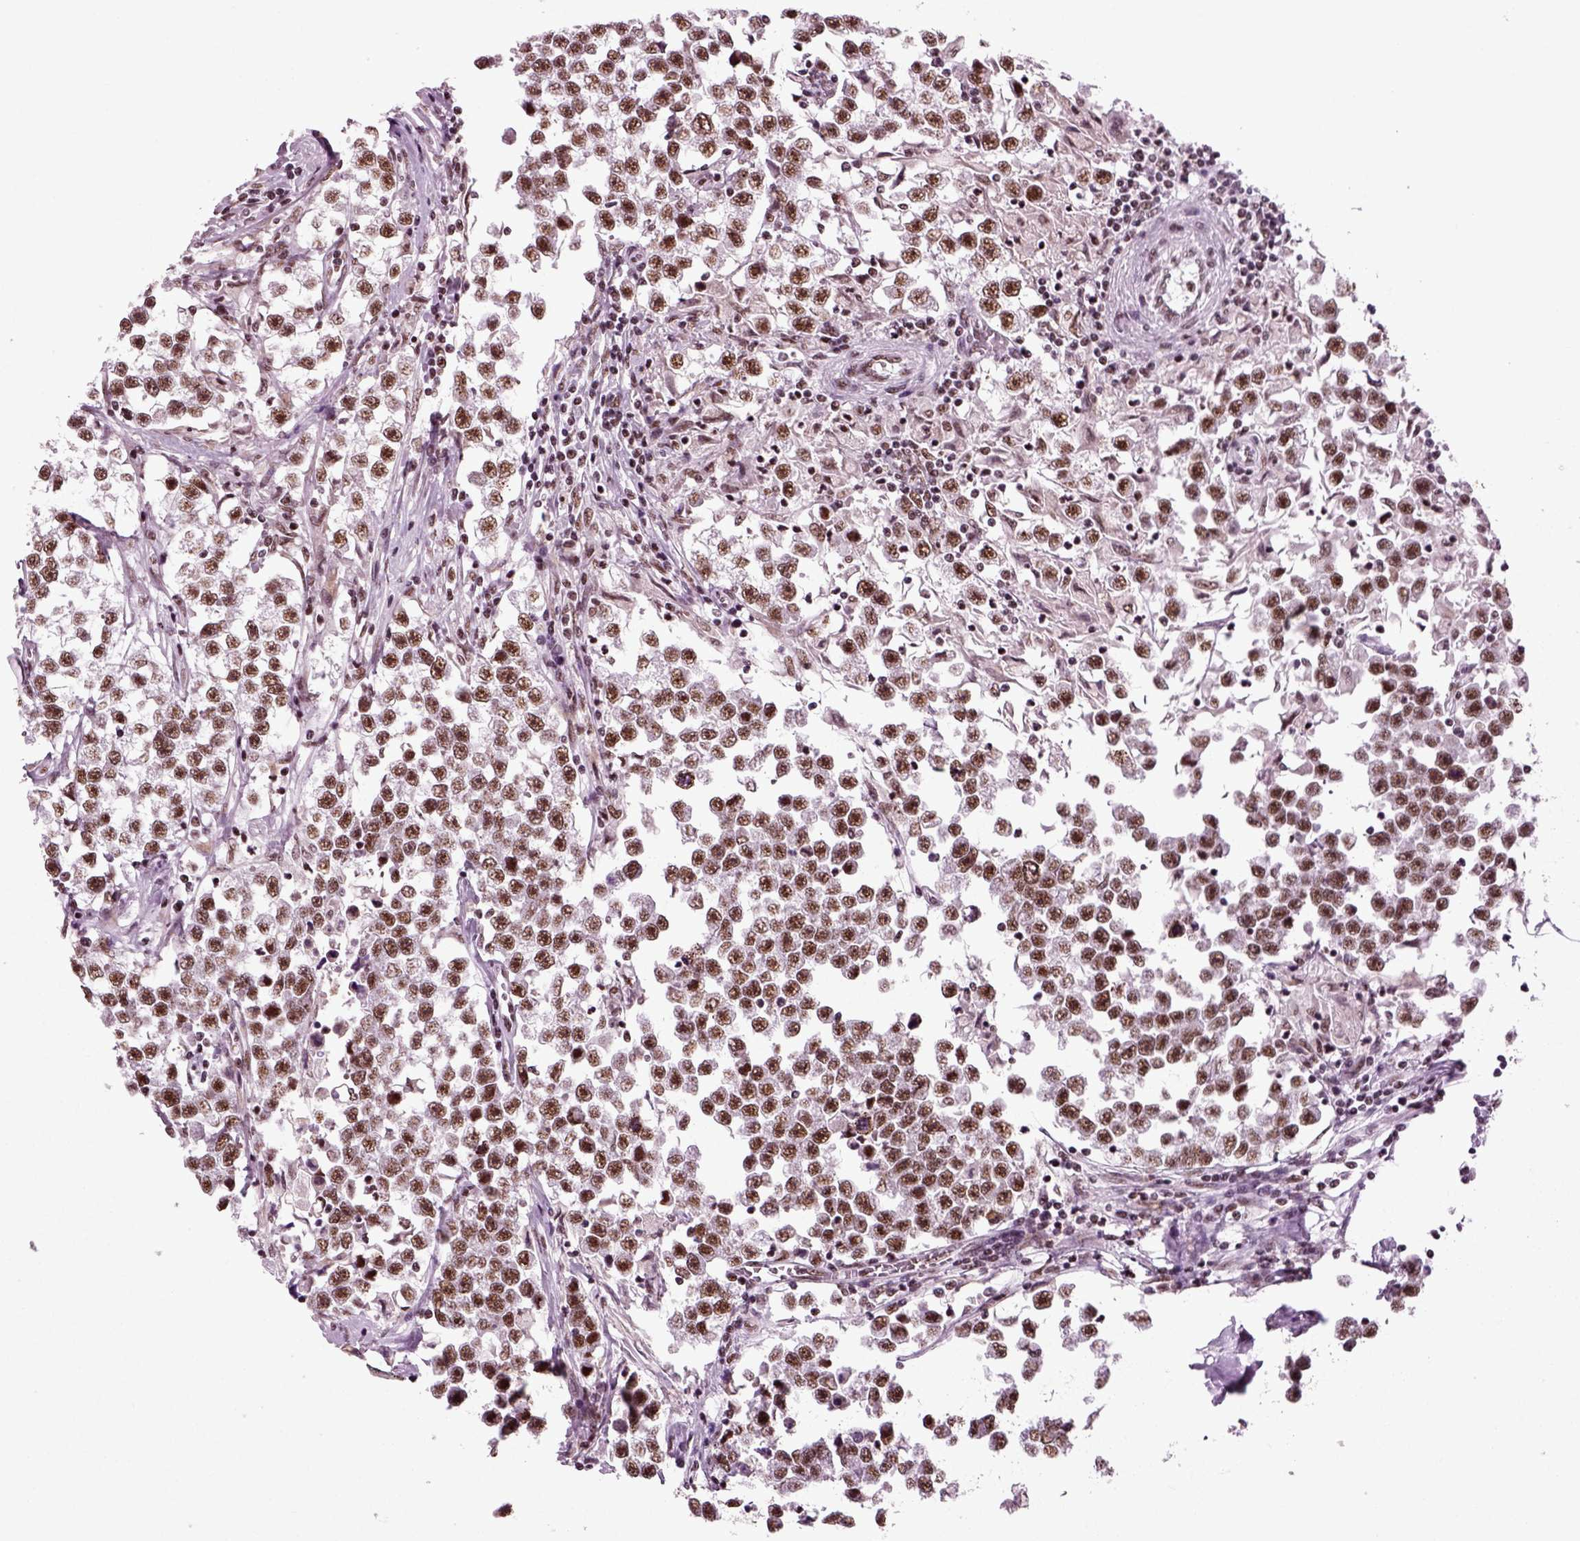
{"staining": {"intensity": "moderate", "quantity": ">75%", "location": "nuclear"}, "tissue": "testis cancer", "cell_type": "Tumor cells", "image_type": "cancer", "snomed": [{"axis": "morphology", "description": "Seminoma, NOS"}, {"axis": "topography", "description": "Testis"}], "caption": "Human testis cancer (seminoma) stained with a protein marker exhibits moderate staining in tumor cells.", "gene": "RCOR3", "patient": {"sex": "male", "age": 46}}